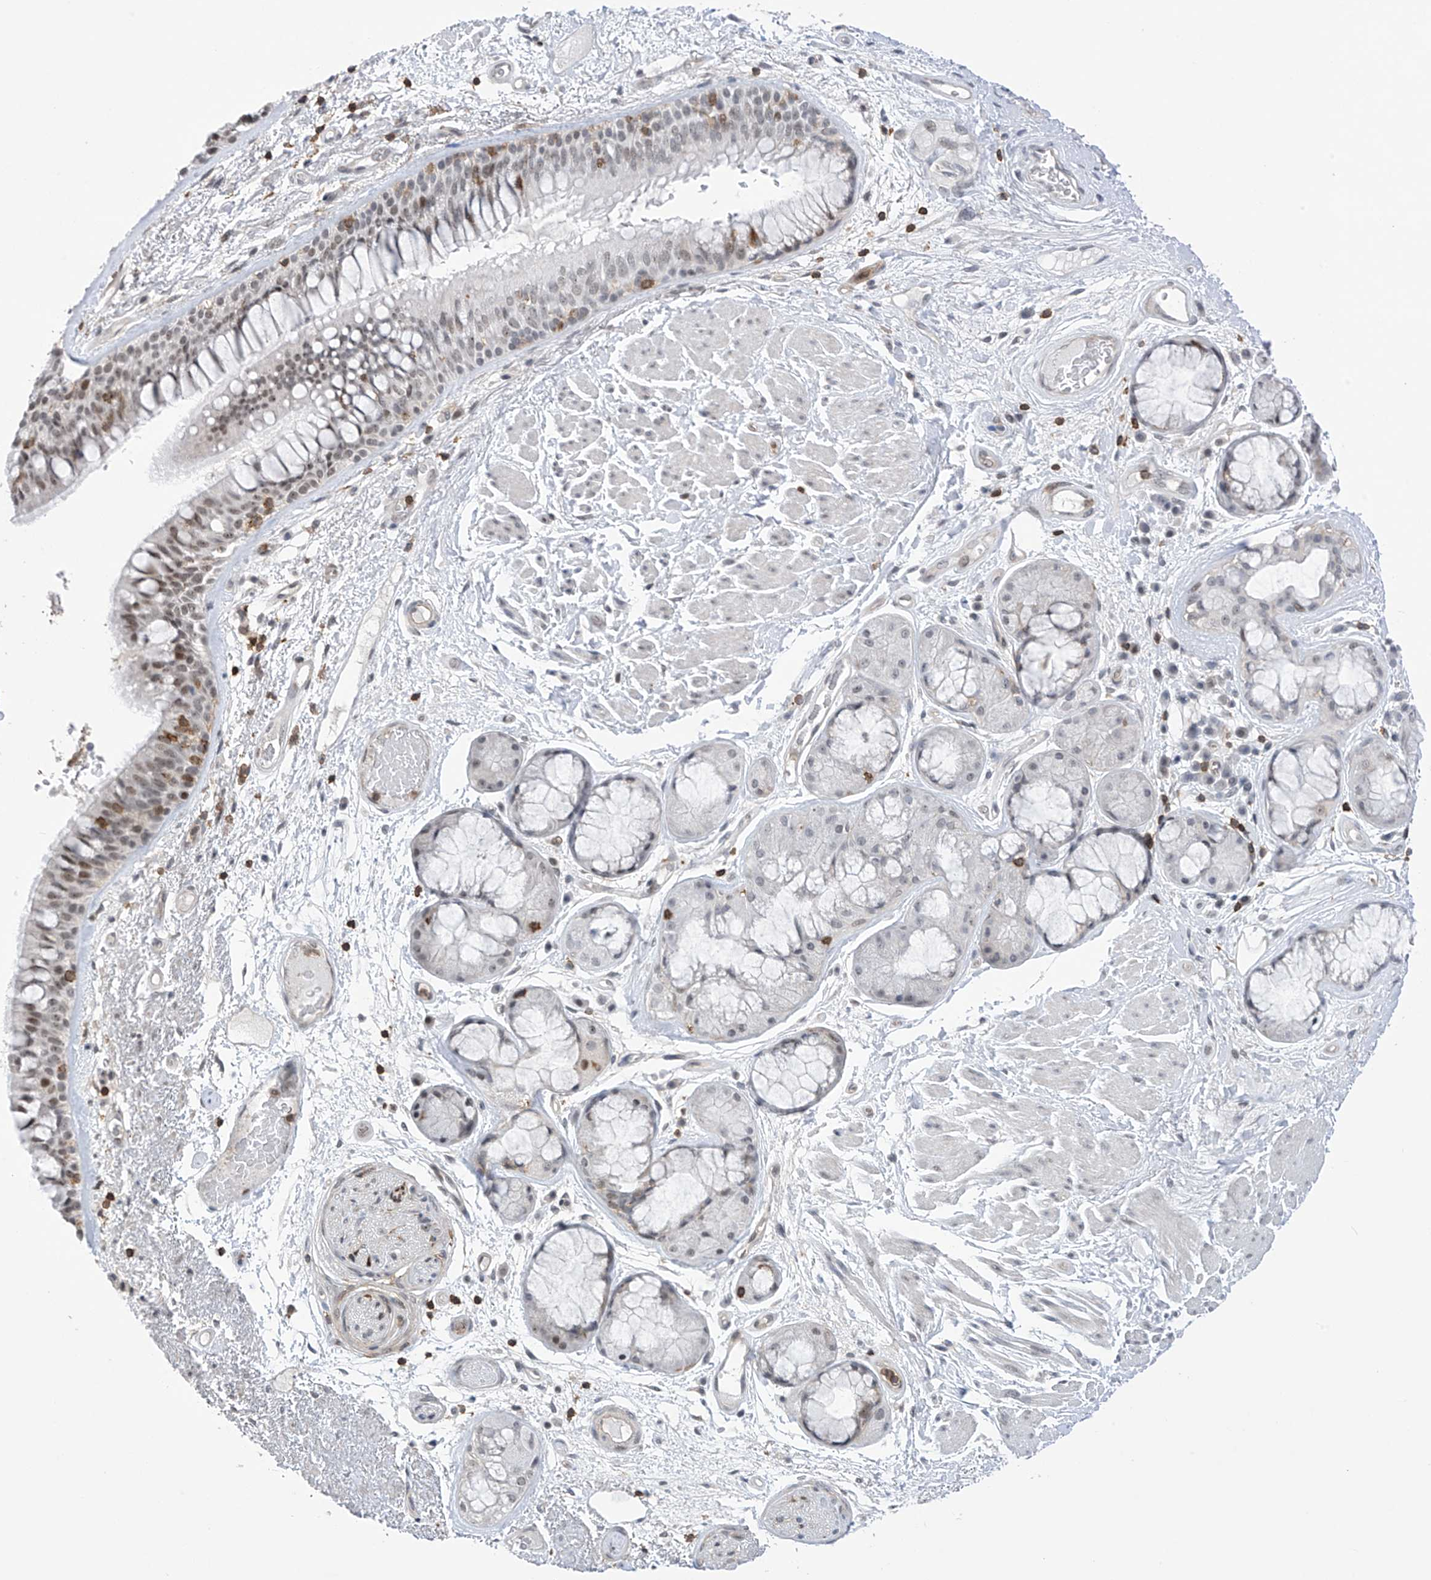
{"staining": {"intensity": "moderate", "quantity": "25%-75%", "location": "nuclear"}, "tissue": "bronchus", "cell_type": "Respiratory epithelial cells", "image_type": "normal", "snomed": [{"axis": "morphology", "description": "Normal tissue, NOS"}, {"axis": "morphology", "description": "Squamous cell carcinoma, NOS"}, {"axis": "topography", "description": "Lymph node"}, {"axis": "topography", "description": "Bronchus"}, {"axis": "topography", "description": "Lung"}], "caption": "This histopathology image shows benign bronchus stained with IHC to label a protein in brown. The nuclear of respiratory epithelial cells show moderate positivity for the protein. Nuclei are counter-stained blue.", "gene": "MSL3", "patient": {"sex": "male", "age": 66}}